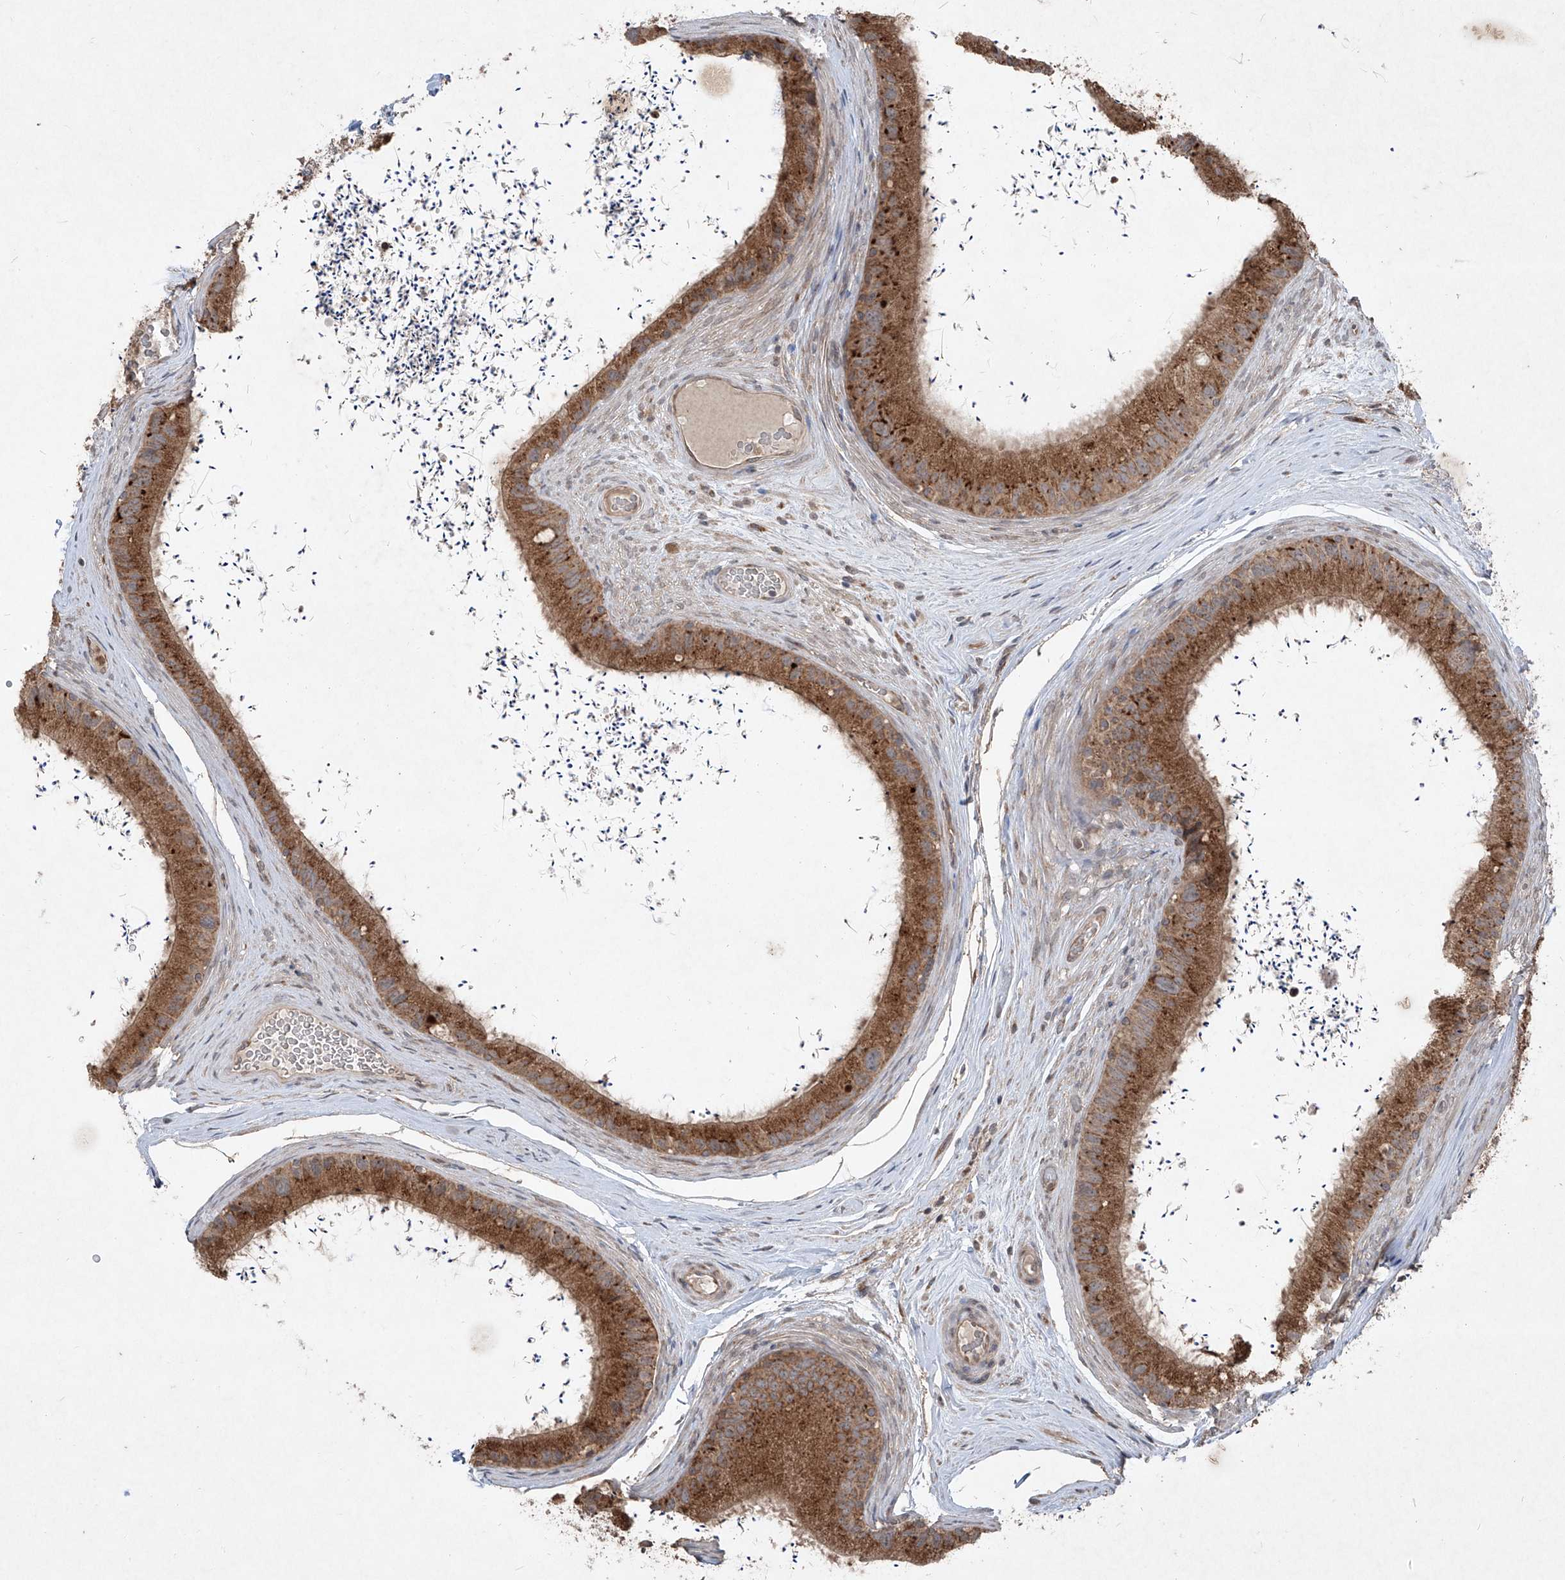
{"staining": {"intensity": "strong", "quantity": ">75%", "location": "cytoplasmic/membranous"}, "tissue": "epididymis", "cell_type": "Glandular cells", "image_type": "normal", "snomed": [{"axis": "morphology", "description": "Normal tissue, NOS"}, {"axis": "topography", "description": "Epididymis, spermatic cord, NOS"}], "caption": "Immunohistochemistry of benign human epididymis exhibits high levels of strong cytoplasmic/membranous staining in approximately >75% of glandular cells.", "gene": "ABCD3", "patient": {"sex": "male", "age": 50}}